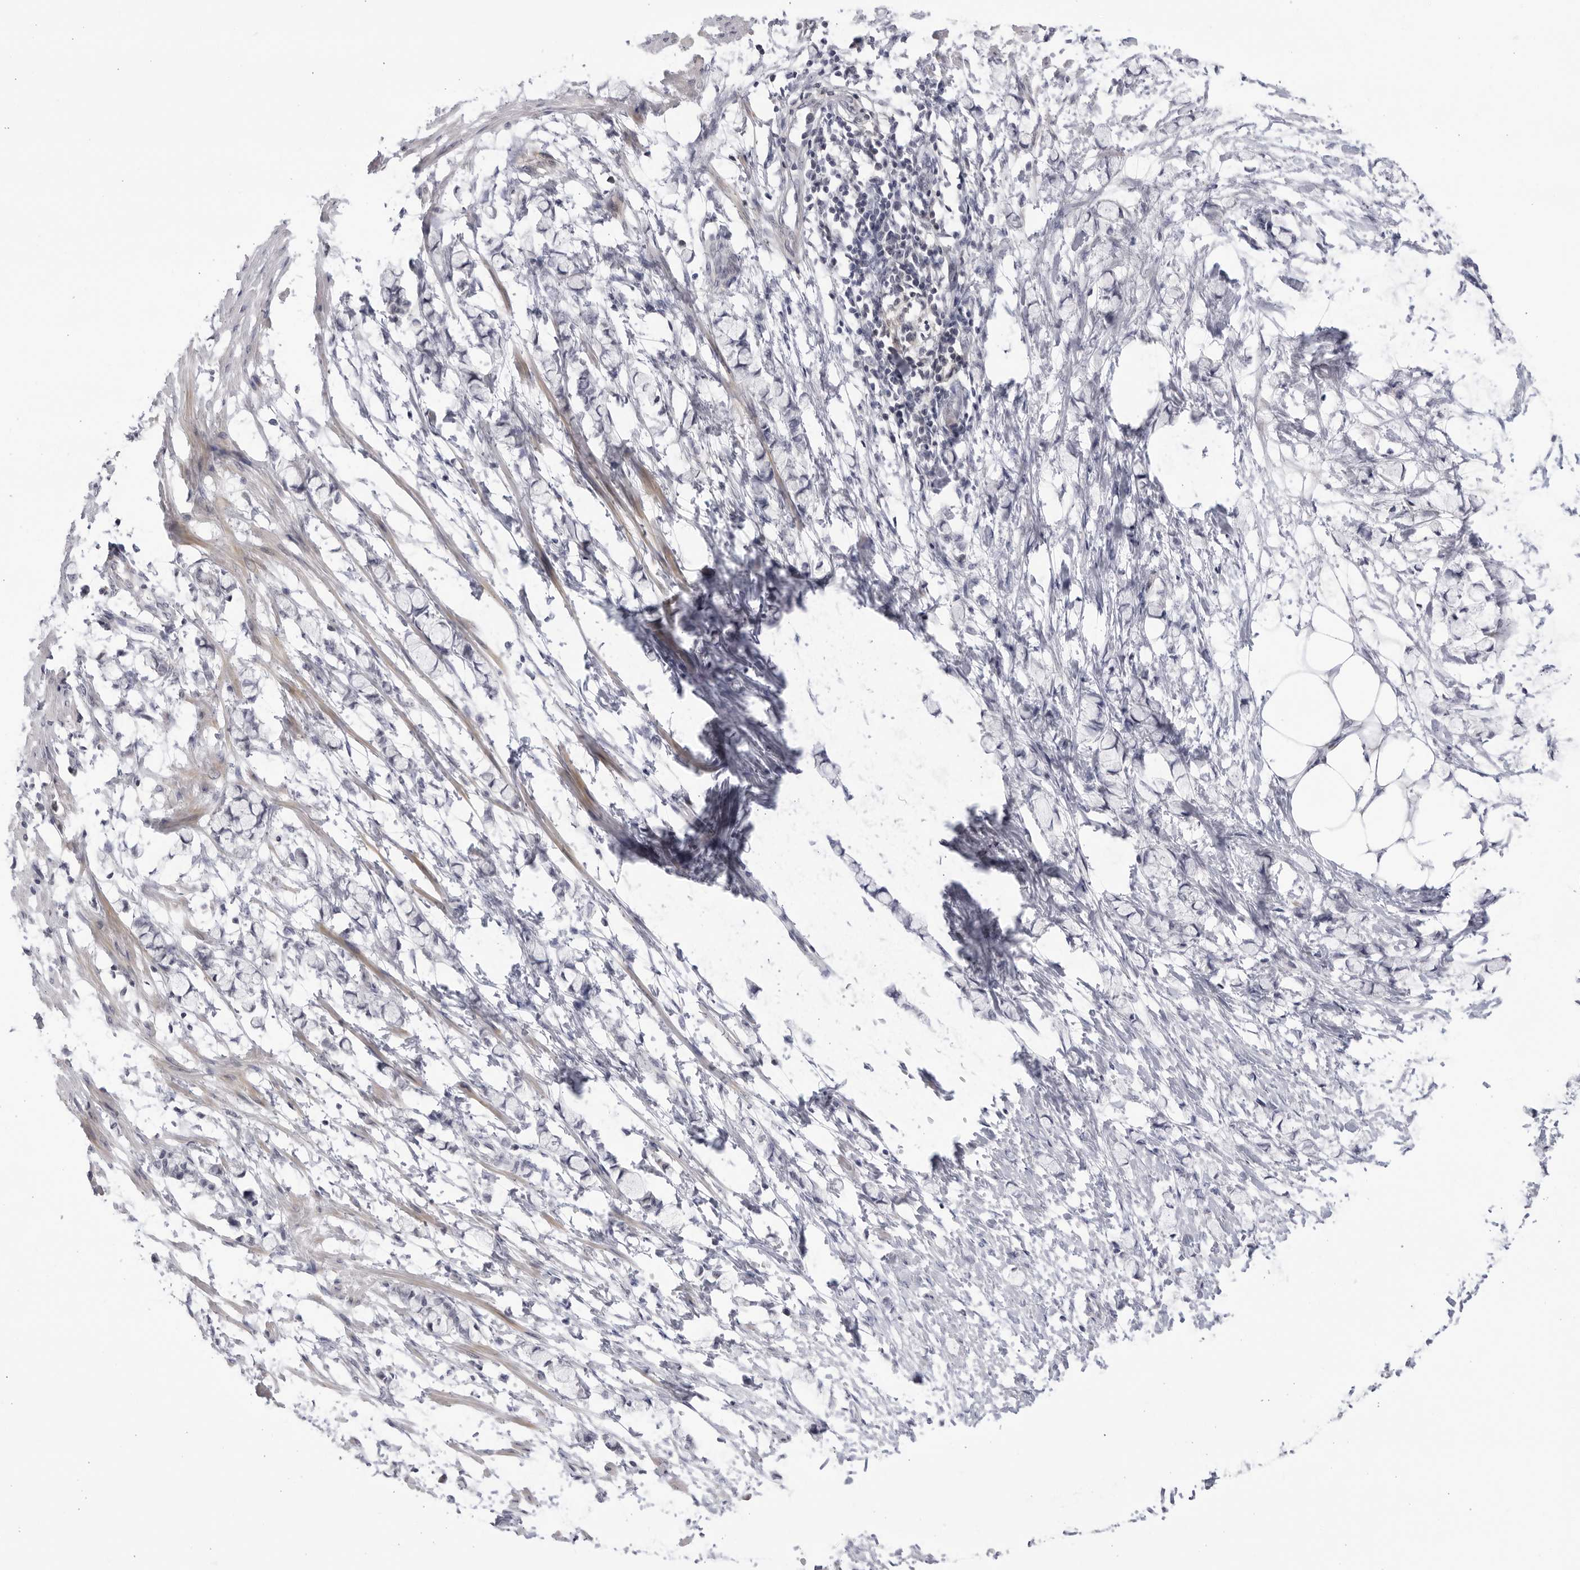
{"staining": {"intensity": "moderate", "quantity": "<25%", "location": "cytoplasmic/membranous"}, "tissue": "smooth muscle", "cell_type": "Smooth muscle cells", "image_type": "normal", "snomed": [{"axis": "morphology", "description": "Normal tissue, NOS"}, {"axis": "morphology", "description": "Adenocarcinoma, NOS"}, {"axis": "topography", "description": "Smooth muscle"}, {"axis": "topography", "description": "Colon"}], "caption": "Smooth muscle stained for a protein (brown) exhibits moderate cytoplasmic/membranous positive staining in approximately <25% of smooth muscle cells.", "gene": "CNBD1", "patient": {"sex": "male", "age": 14}}